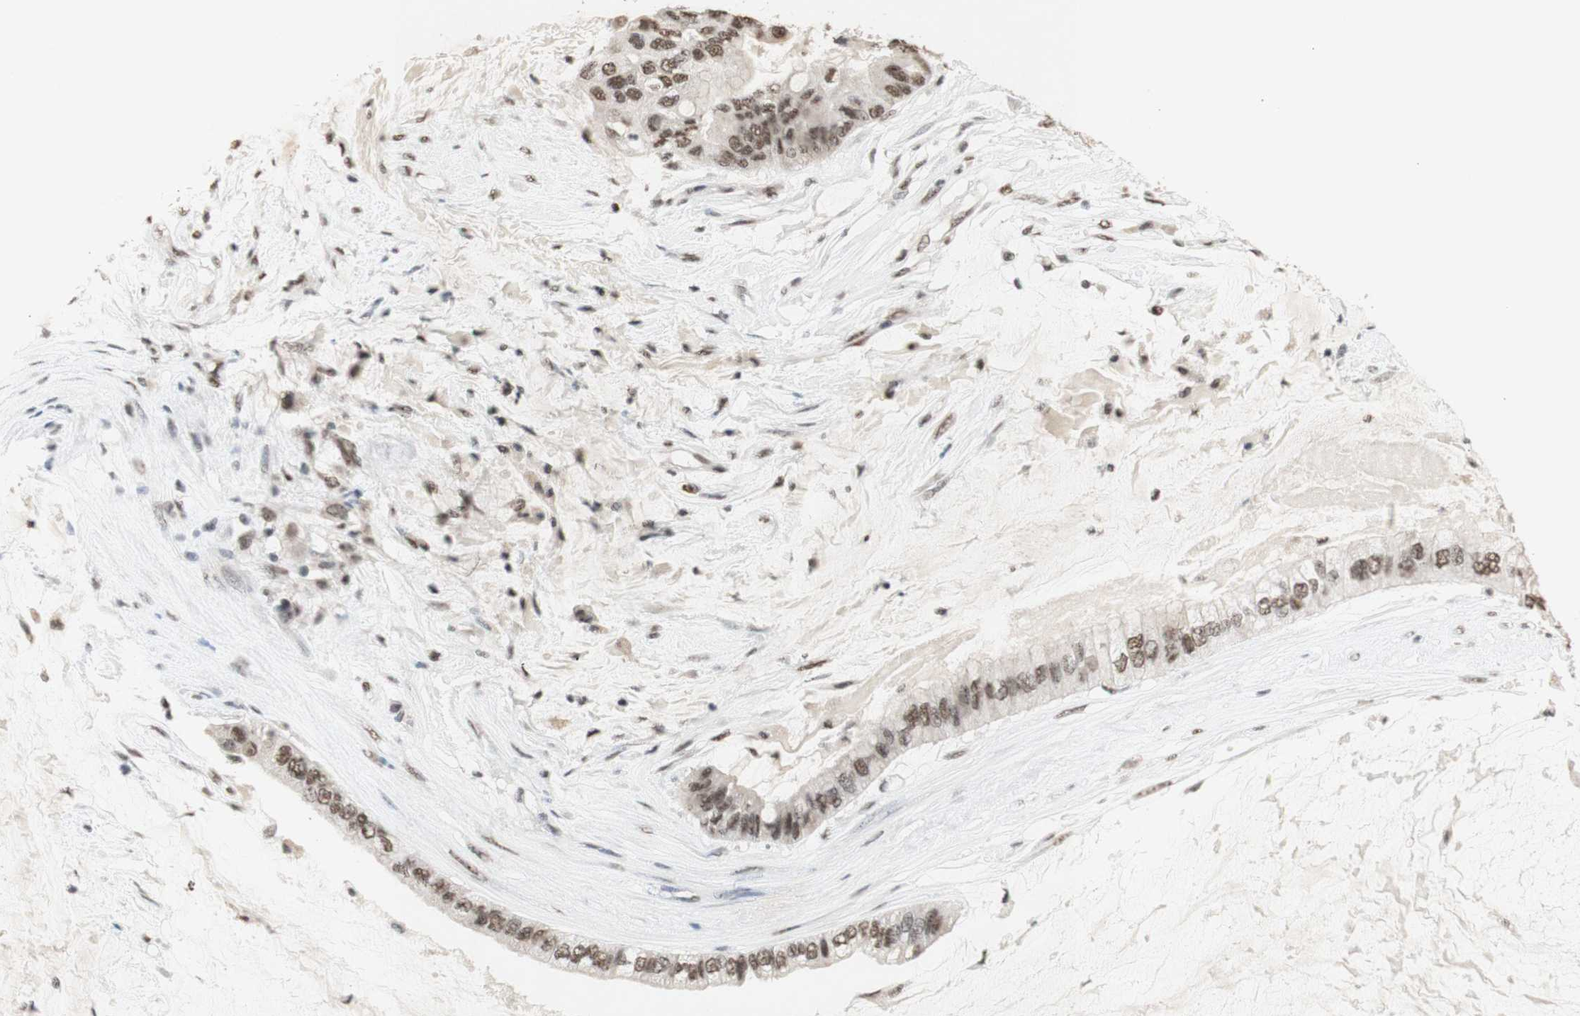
{"staining": {"intensity": "moderate", "quantity": ">75%", "location": "nuclear"}, "tissue": "ovarian cancer", "cell_type": "Tumor cells", "image_type": "cancer", "snomed": [{"axis": "morphology", "description": "Cystadenocarcinoma, mucinous, NOS"}, {"axis": "topography", "description": "Ovary"}], "caption": "IHC of ovarian cancer (mucinous cystadenocarcinoma) displays medium levels of moderate nuclear expression in about >75% of tumor cells.", "gene": "SNRPB", "patient": {"sex": "female", "age": 80}}